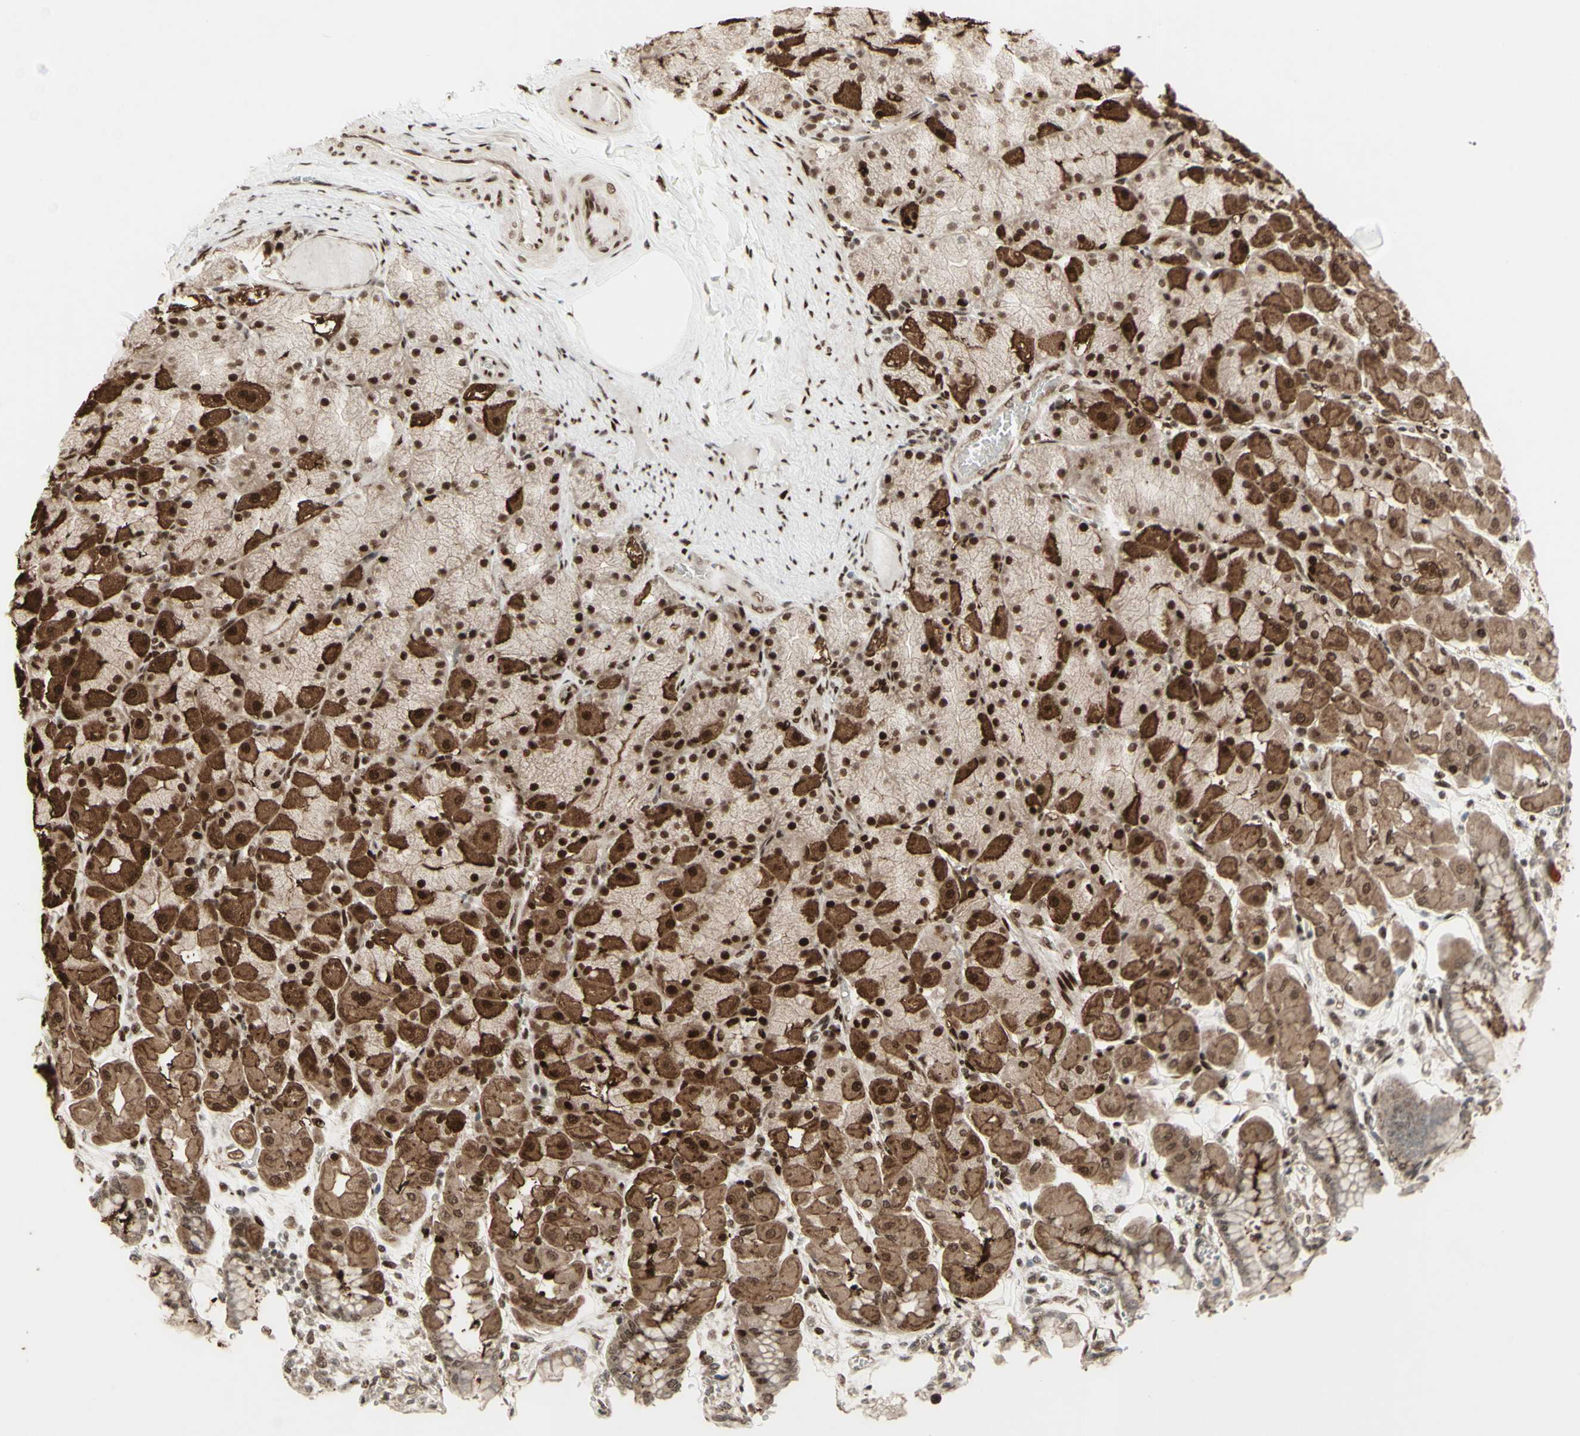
{"staining": {"intensity": "strong", "quantity": ">75%", "location": "cytoplasmic/membranous,nuclear"}, "tissue": "stomach", "cell_type": "Glandular cells", "image_type": "normal", "snomed": [{"axis": "morphology", "description": "Normal tissue, NOS"}, {"axis": "topography", "description": "Stomach, upper"}], "caption": "Brown immunohistochemical staining in unremarkable stomach displays strong cytoplasmic/membranous,nuclear staining in approximately >75% of glandular cells. (IHC, brightfield microscopy, high magnification).", "gene": "CBX1", "patient": {"sex": "female", "age": 56}}